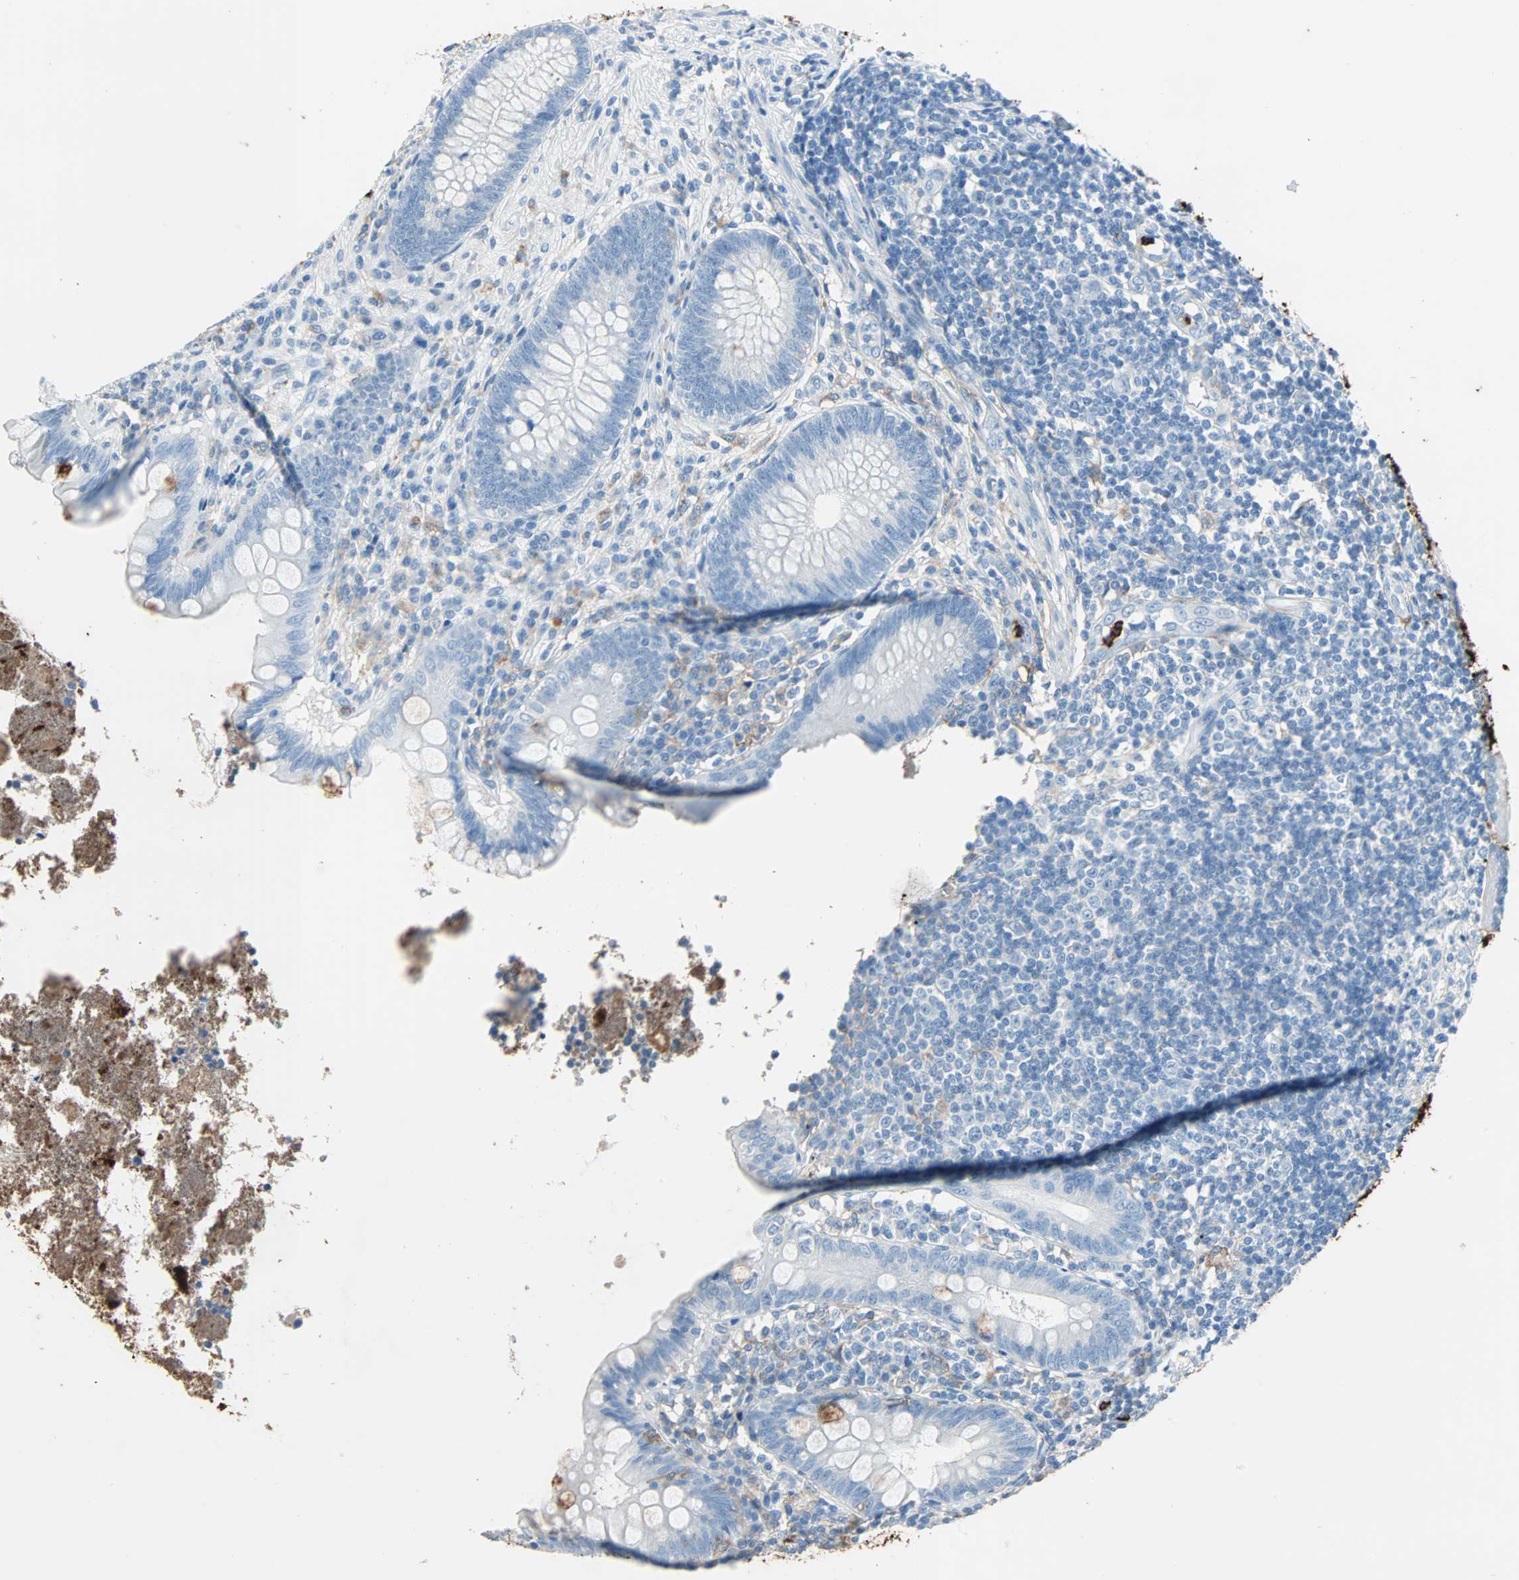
{"staining": {"intensity": "negative", "quantity": "none", "location": "none"}, "tissue": "appendix", "cell_type": "Glandular cells", "image_type": "normal", "snomed": [{"axis": "morphology", "description": "Normal tissue, NOS"}, {"axis": "topography", "description": "Appendix"}], "caption": "Glandular cells show no significant protein positivity in normal appendix. (DAB immunohistochemistry, high magnification).", "gene": "CLEC4A", "patient": {"sex": "female", "age": 66}}